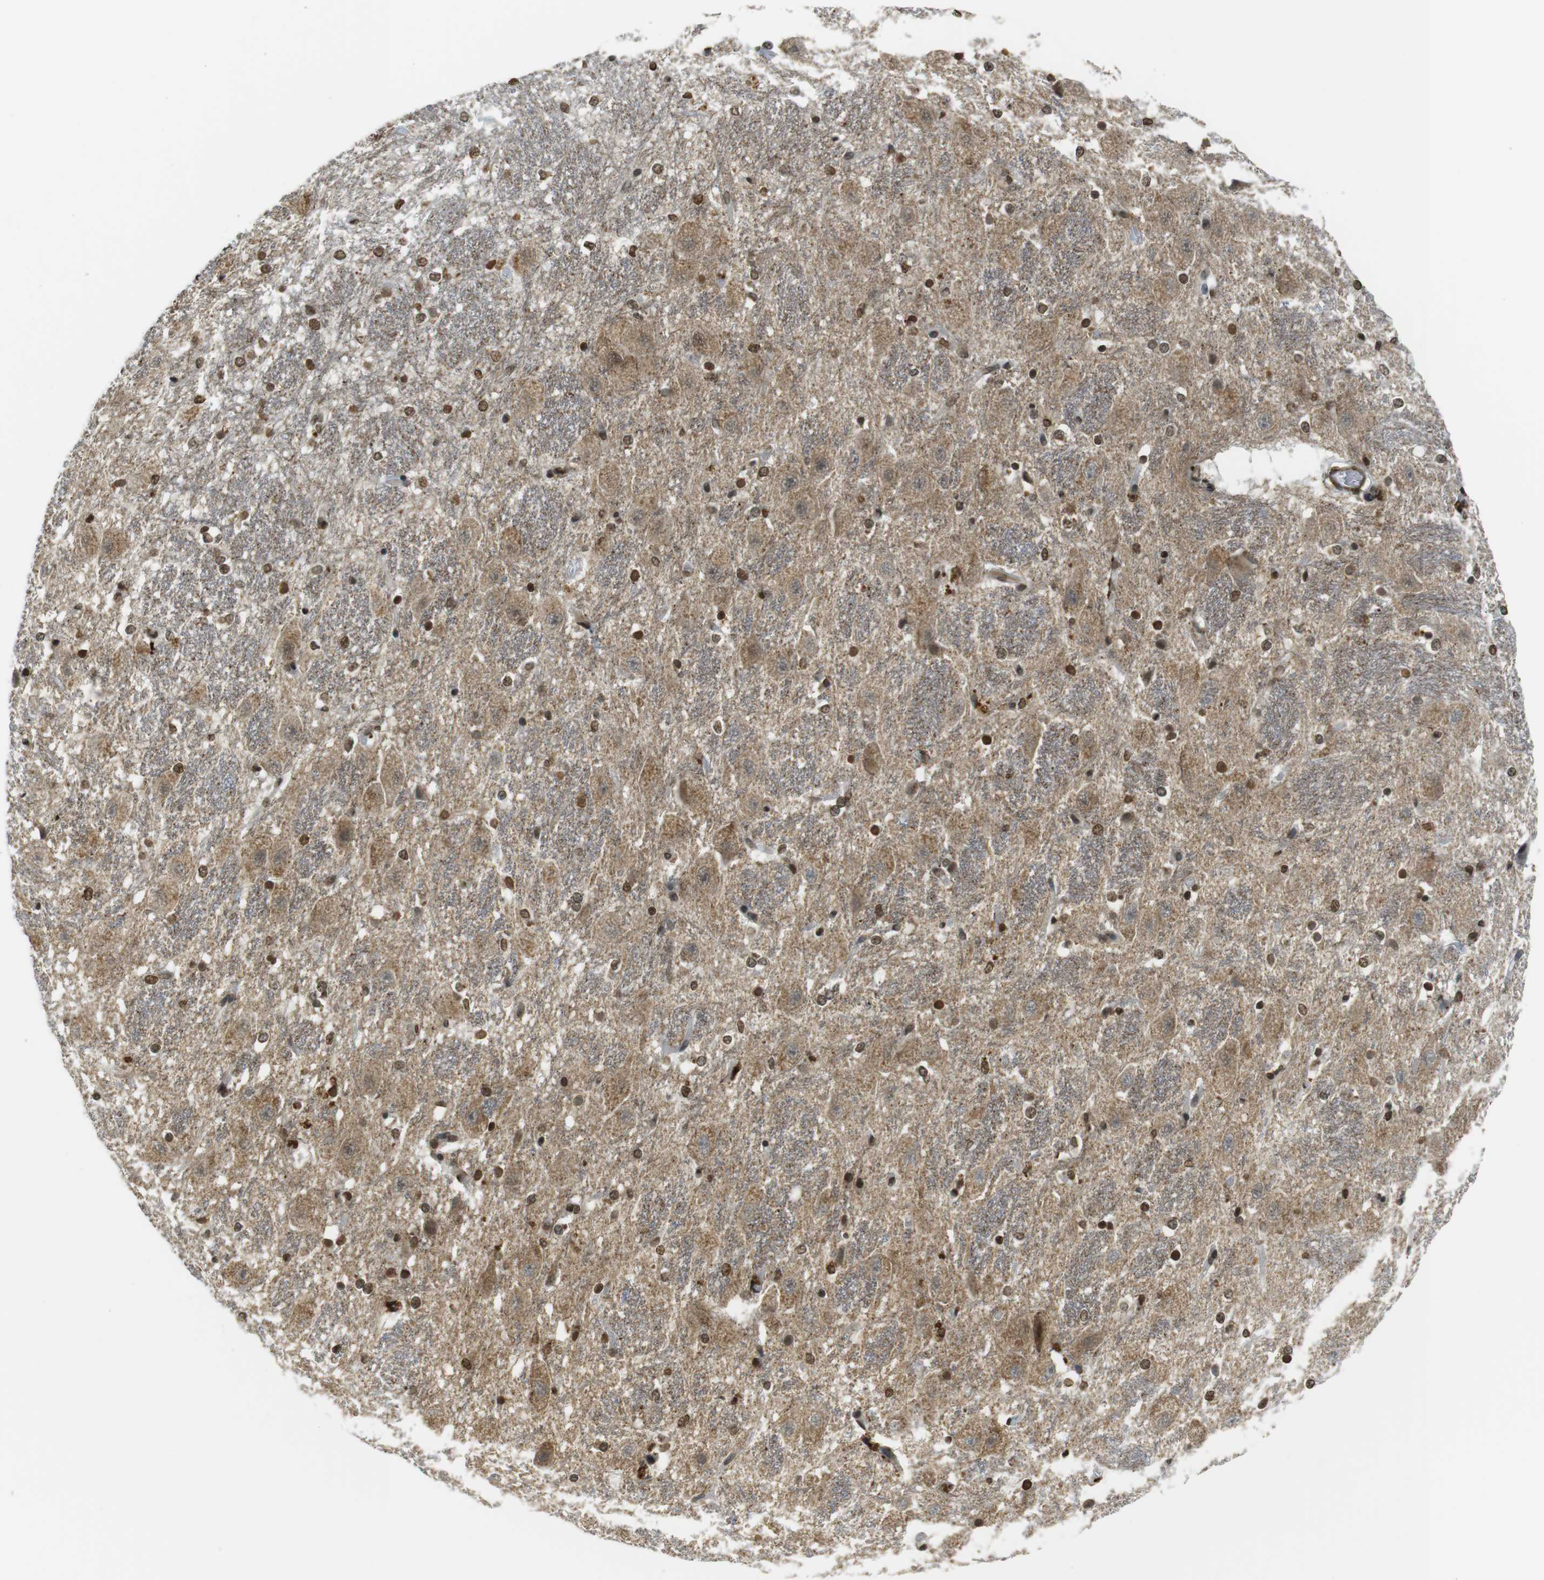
{"staining": {"intensity": "strong", "quantity": ">75%", "location": "nuclear"}, "tissue": "hippocampus", "cell_type": "Glial cells", "image_type": "normal", "snomed": [{"axis": "morphology", "description": "Normal tissue, NOS"}, {"axis": "topography", "description": "Hippocampus"}], "caption": "An image showing strong nuclear staining in about >75% of glial cells in benign hippocampus, as visualized by brown immunohistochemical staining.", "gene": "USP7", "patient": {"sex": "female", "age": 19}}